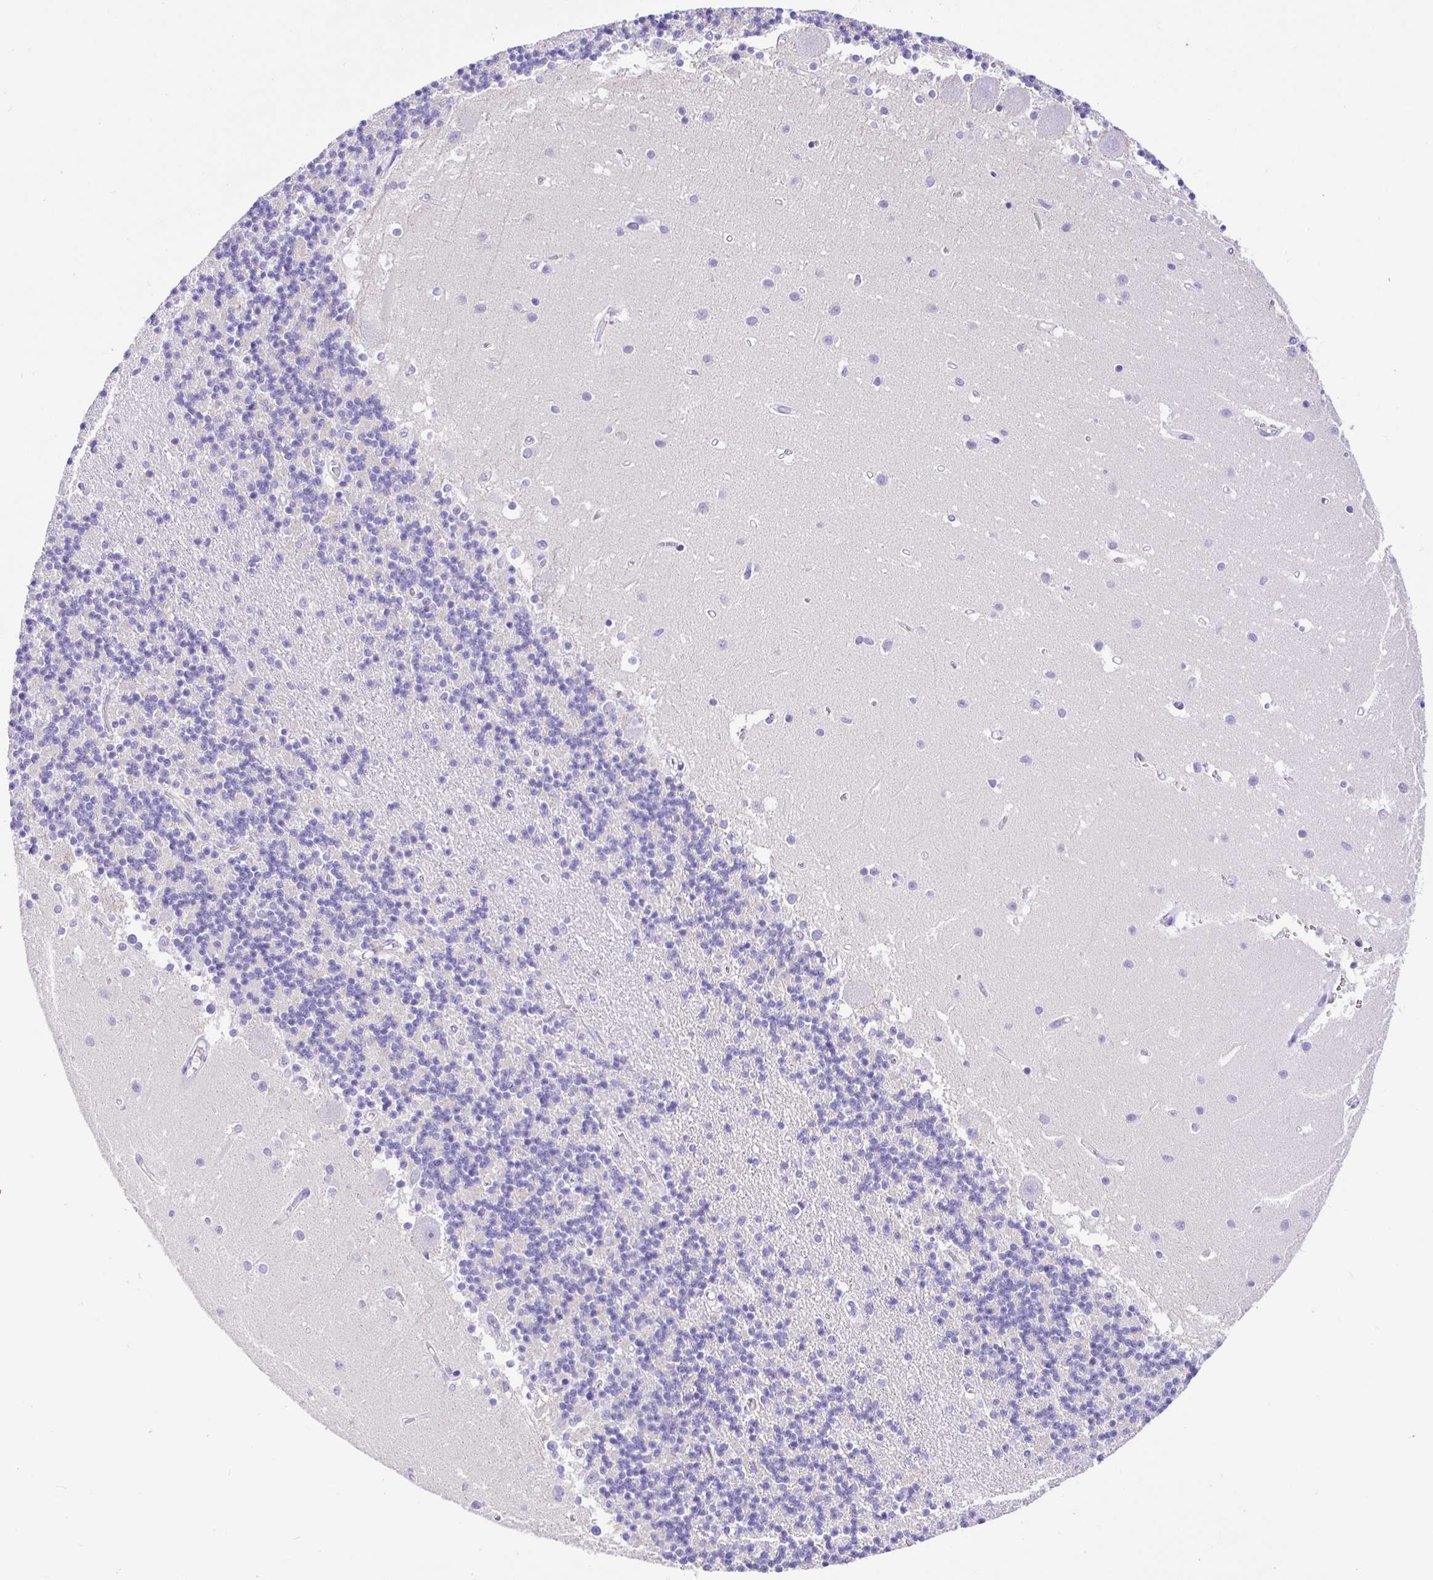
{"staining": {"intensity": "negative", "quantity": "none", "location": "none"}, "tissue": "cerebellum", "cell_type": "Cells in granular layer", "image_type": "normal", "snomed": [{"axis": "morphology", "description": "Normal tissue, NOS"}, {"axis": "topography", "description": "Cerebellum"}], "caption": "Immunohistochemistry (IHC) image of unremarkable cerebellum: cerebellum stained with DAB displays no significant protein positivity in cells in granular layer.", "gene": "PRAMEF18", "patient": {"sex": "male", "age": 54}}